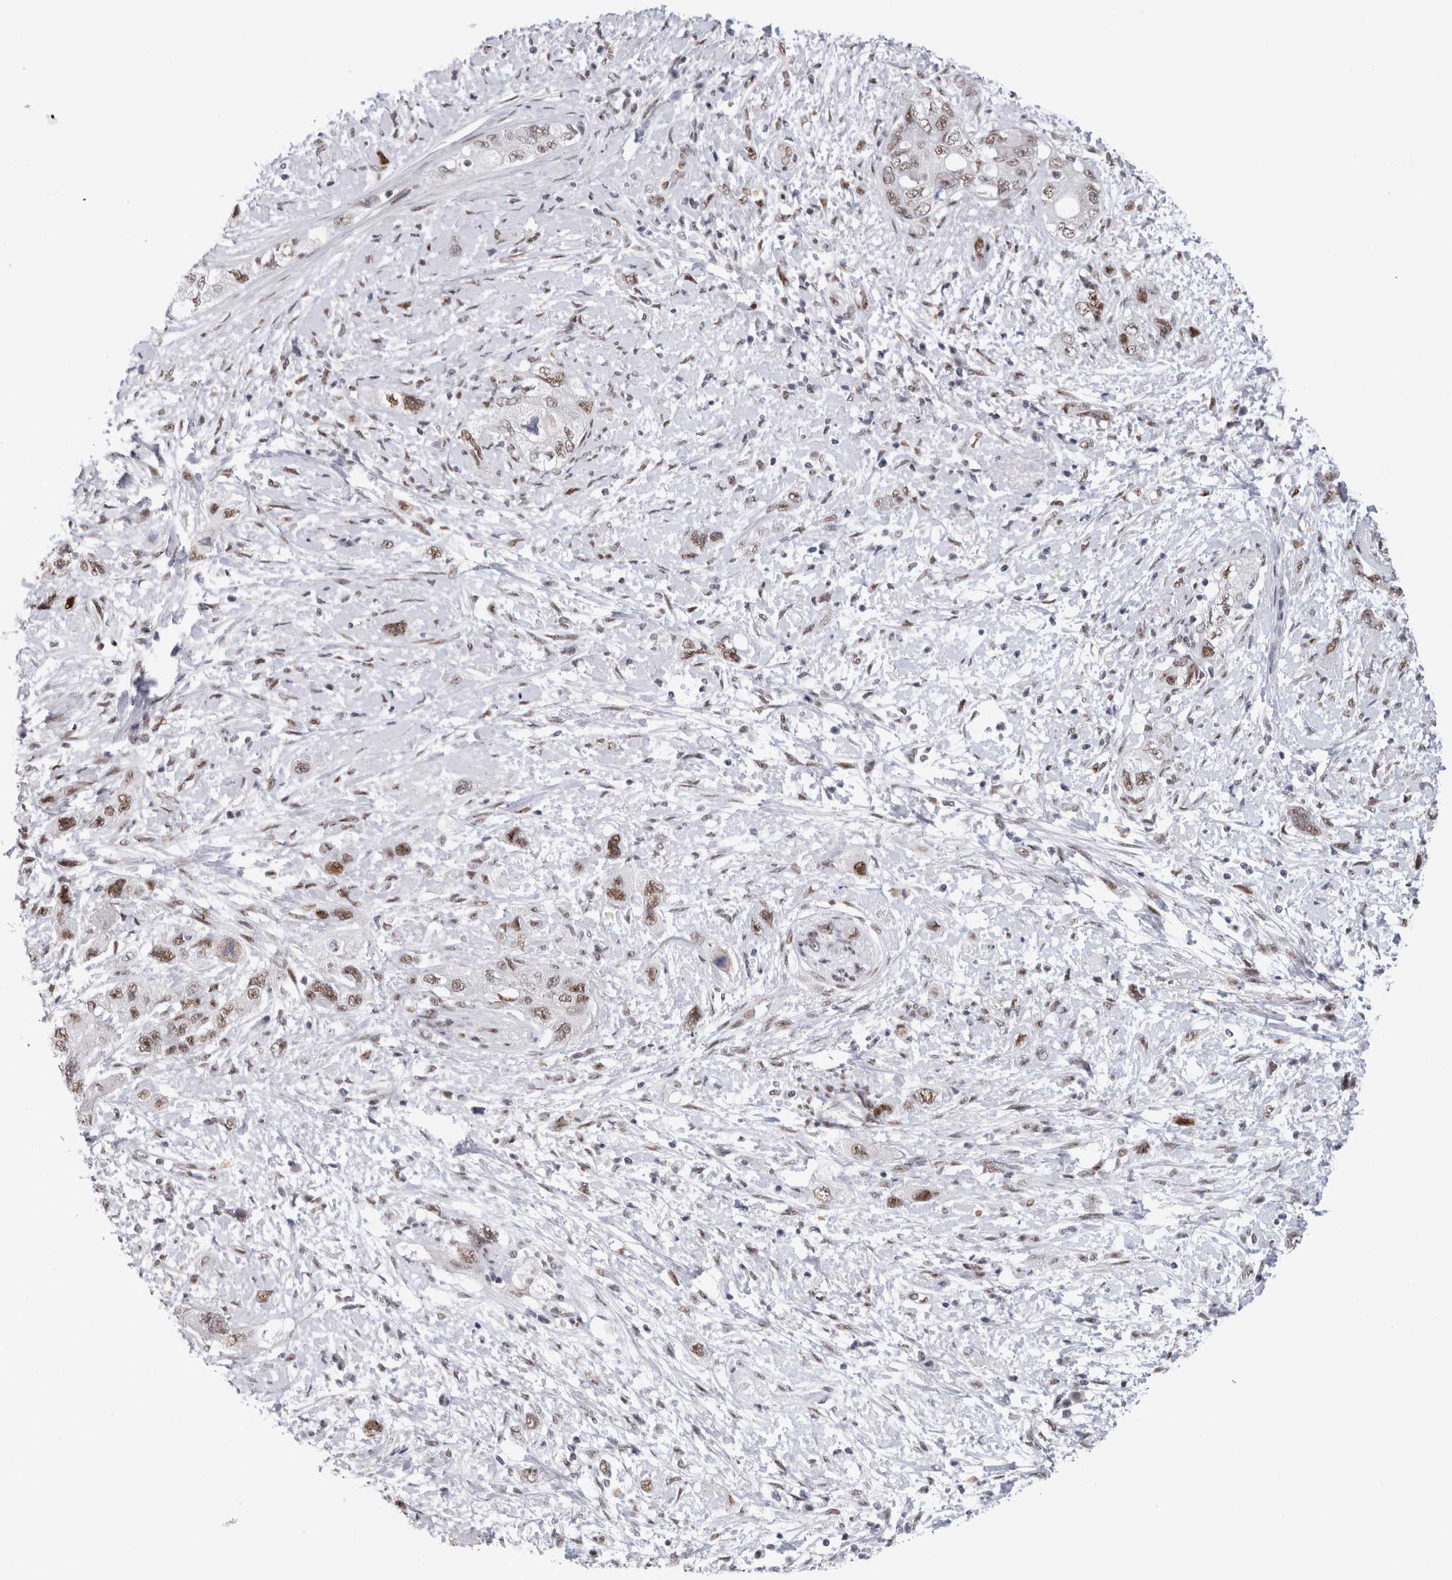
{"staining": {"intensity": "moderate", "quantity": ">75%", "location": "nuclear"}, "tissue": "pancreatic cancer", "cell_type": "Tumor cells", "image_type": "cancer", "snomed": [{"axis": "morphology", "description": "Adenocarcinoma, NOS"}, {"axis": "topography", "description": "Pancreas"}], "caption": "Immunohistochemistry (IHC) micrograph of neoplastic tissue: pancreatic cancer (adenocarcinoma) stained using immunohistochemistry exhibits medium levels of moderate protein expression localized specifically in the nuclear of tumor cells, appearing as a nuclear brown color.", "gene": "RBM6", "patient": {"sex": "female", "age": 73}}